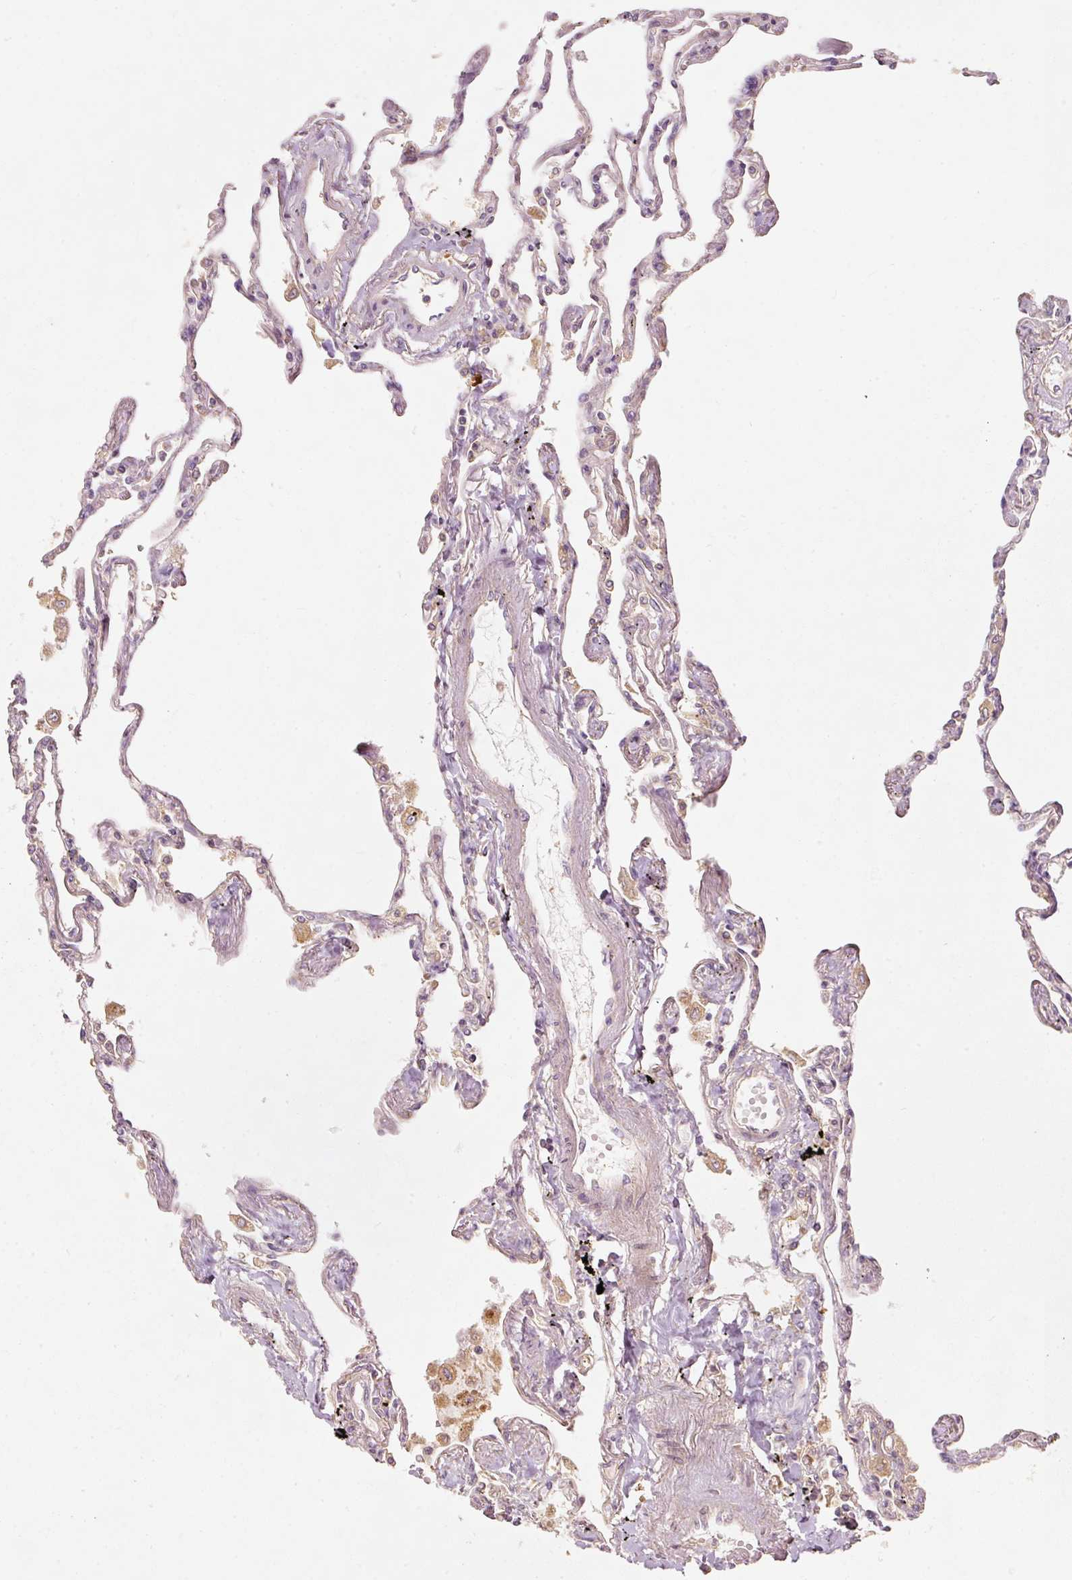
{"staining": {"intensity": "moderate", "quantity": "25%-75%", "location": "cytoplasmic/membranous"}, "tissue": "lung", "cell_type": "Alveolar cells", "image_type": "normal", "snomed": [{"axis": "morphology", "description": "Normal tissue, NOS"}, {"axis": "topography", "description": "Lung"}], "caption": "Human lung stained with a protein marker reveals moderate staining in alveolar cells.", "gene": "EIF3B", "patient": {"sex": "female", "age": 67}}